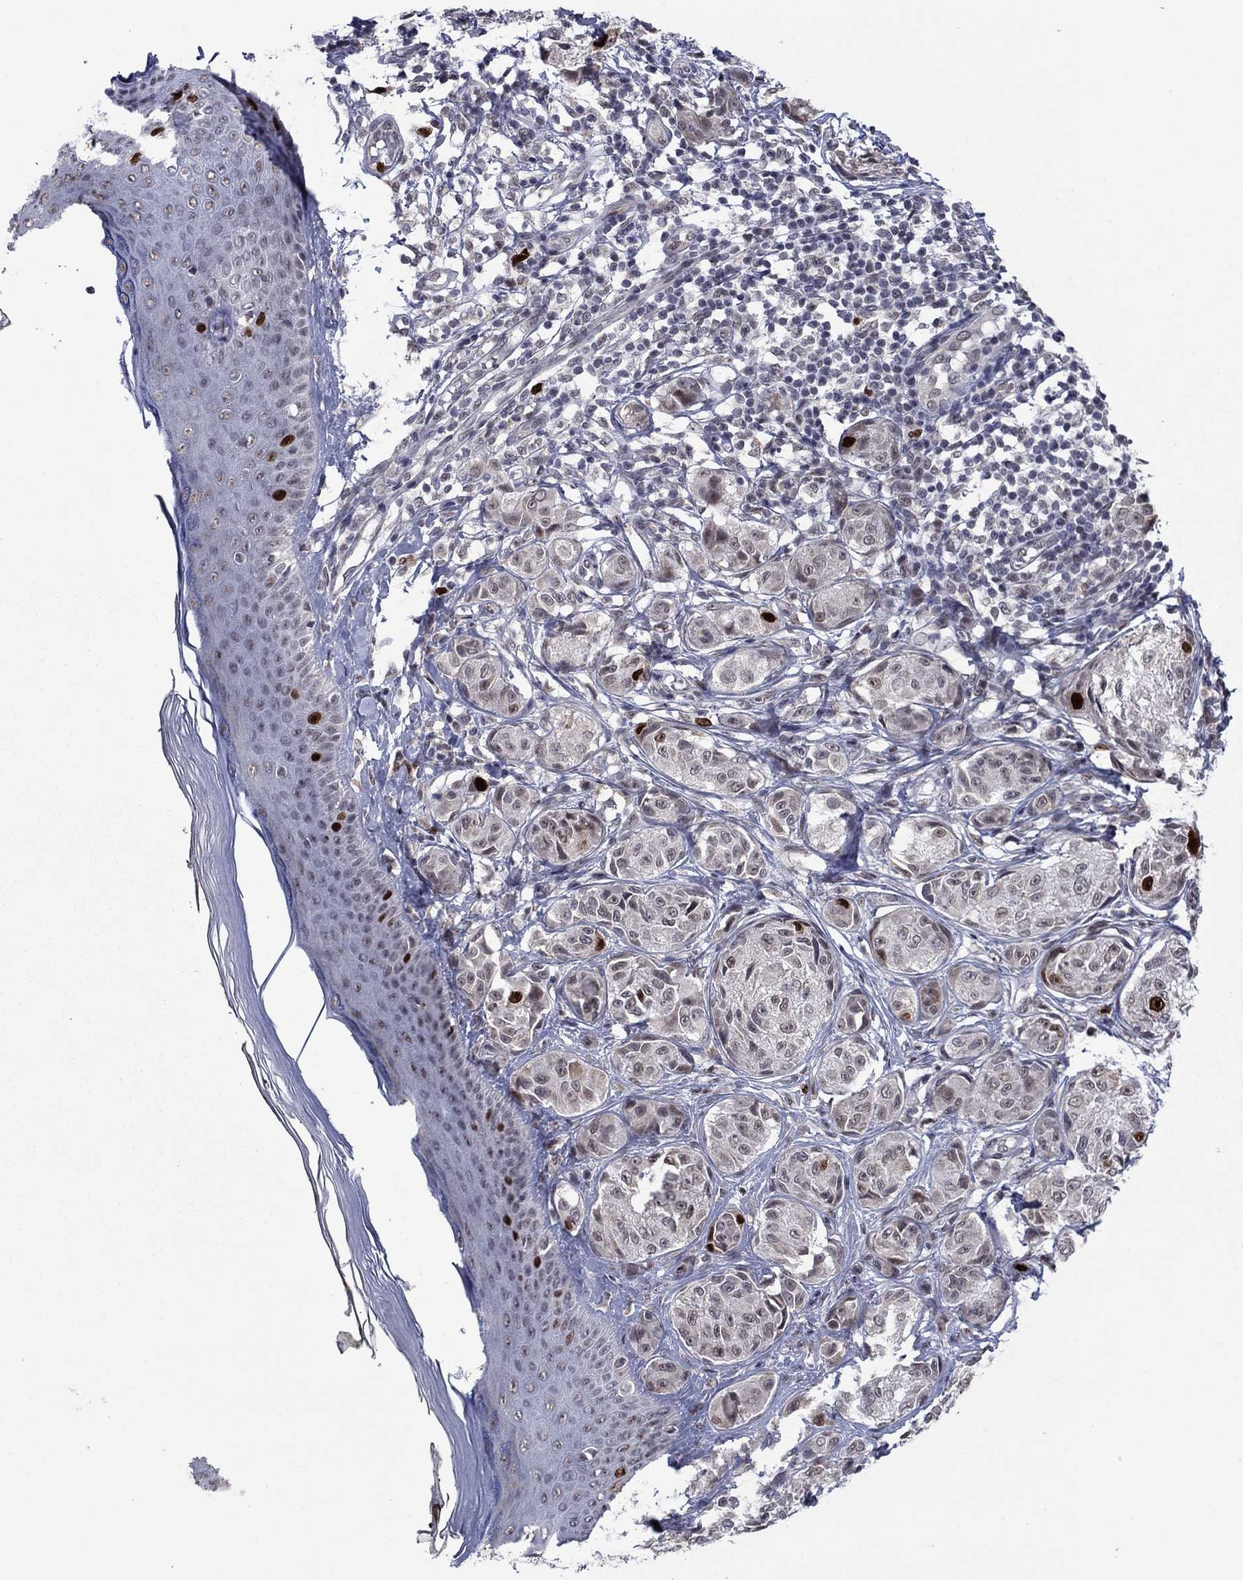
{"staining": {"intensity": "strong", "quantity": "<25%", "location": "nuclear"}, "tissue": "melanoma", "cell_type": "Tumor cells", "image_type": "cancer", "snomed": [{"axis": "morphology", "description": "Malignant melanoma, NOS"}, {"axis": "topography", "description": "Skin"}], "caption": "Human melanoma stained with a brown dye shows strong nuclear positive expression in about <25% of tumor cells.", "gene": "CDCA5", "patient": {"sex": "male", "age": 61}}